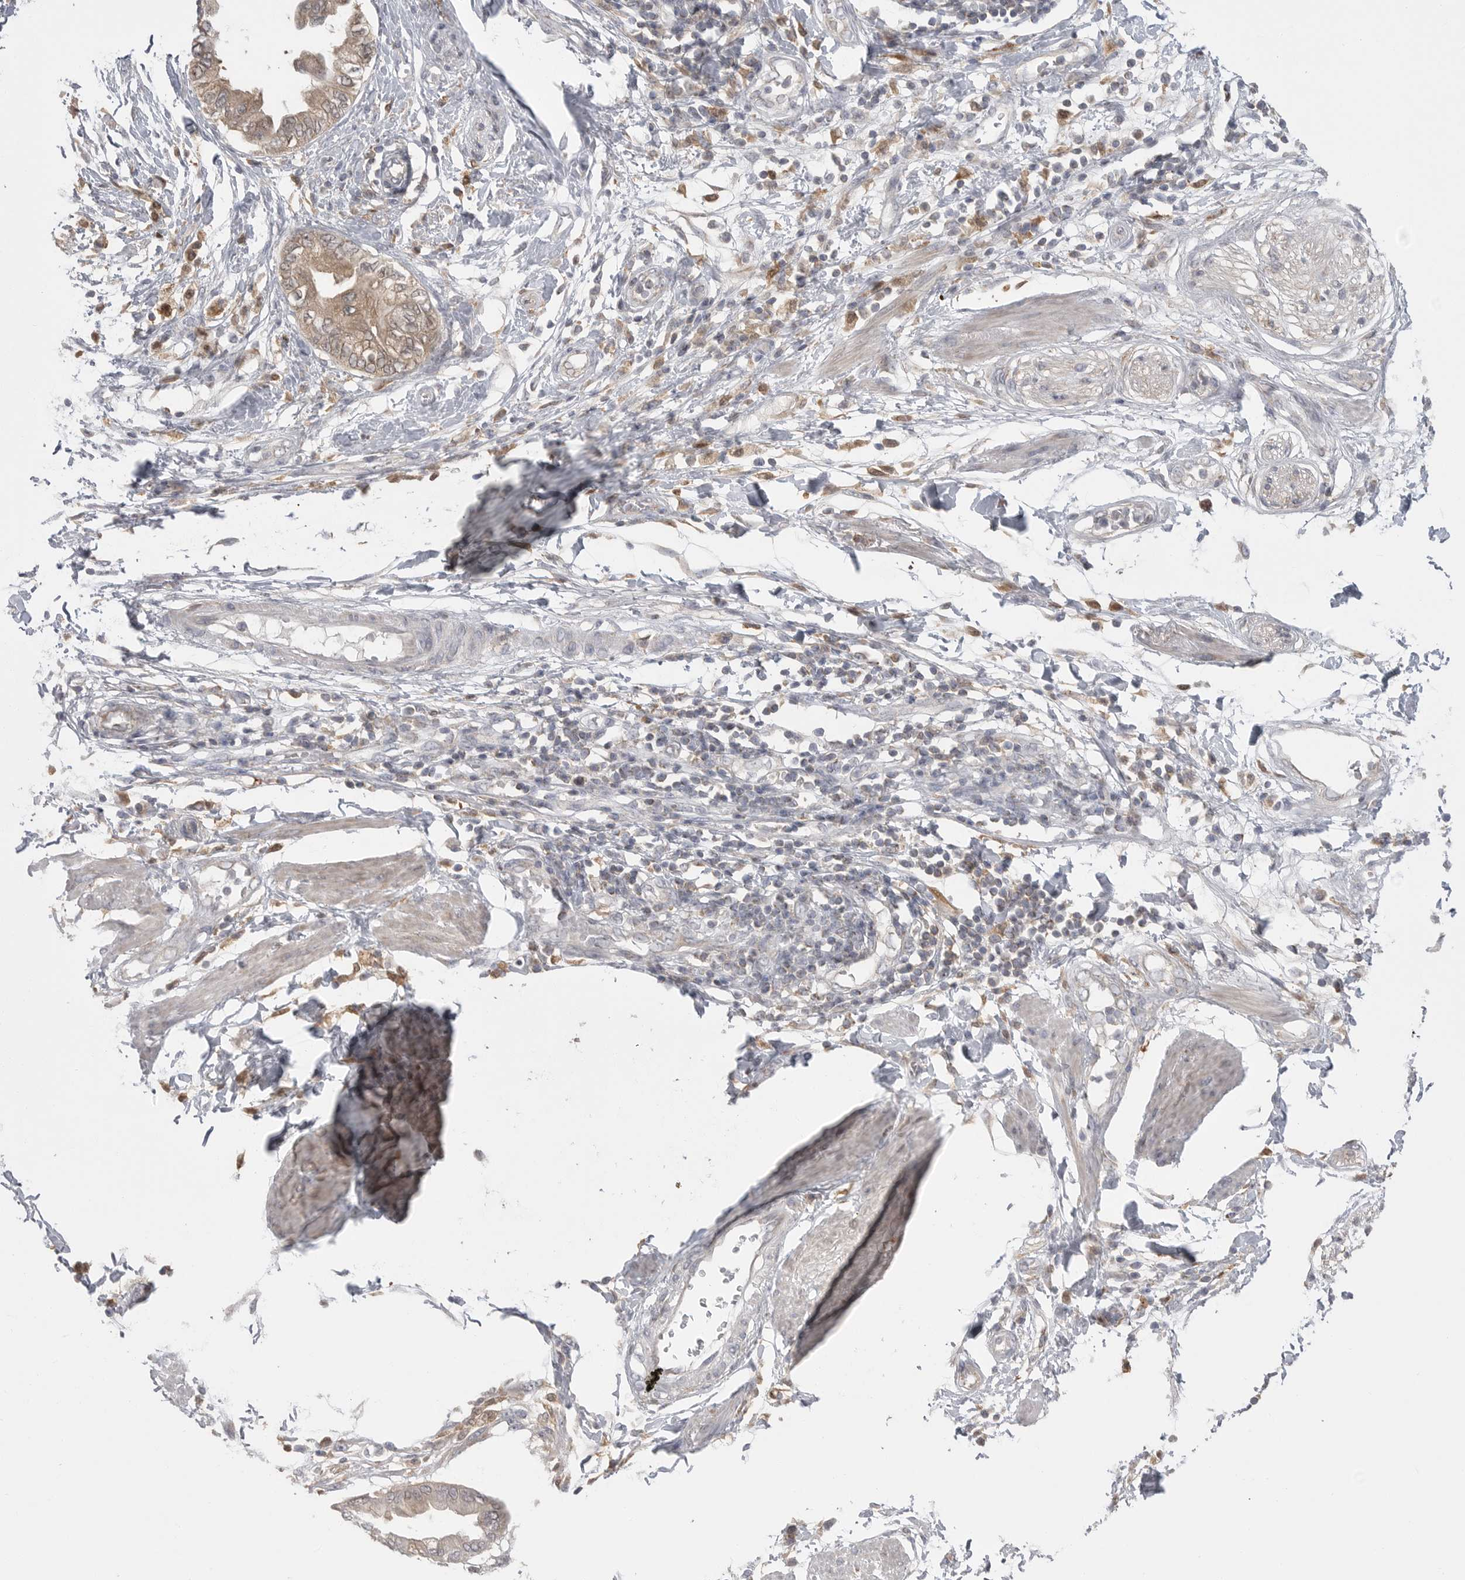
{"staining": {"intensity": "weak", "quantity": ">75%", "location": "cytoplasmic/membranous"}, "tissue": "pancreatic cancer", "cell_type": "Tumor cells", "image_type": "cancer", "snomed": [{"axis": "morphology", "description": "Normal tissue, NOS"}, {"axis": "morphology", "description": "Adenocarcinoma, NOS"}, {"axis": "topography", "description": "Pancreas"}, {"axis": "topography", "description": "Duodenum"}], "caption": "Pancreatic cancer (adenocarcinoma) tissue reveals weak cytoplasmic/membranous staining in about >75% of tumor cells The staining was performed using DAB to visualize the protein expression in brown, while the nuclei were stained in blue with hematoxylin (Magnification: 20x).", "gene": "KYAT3", "patient": {"sex": "female", "age": 60}}